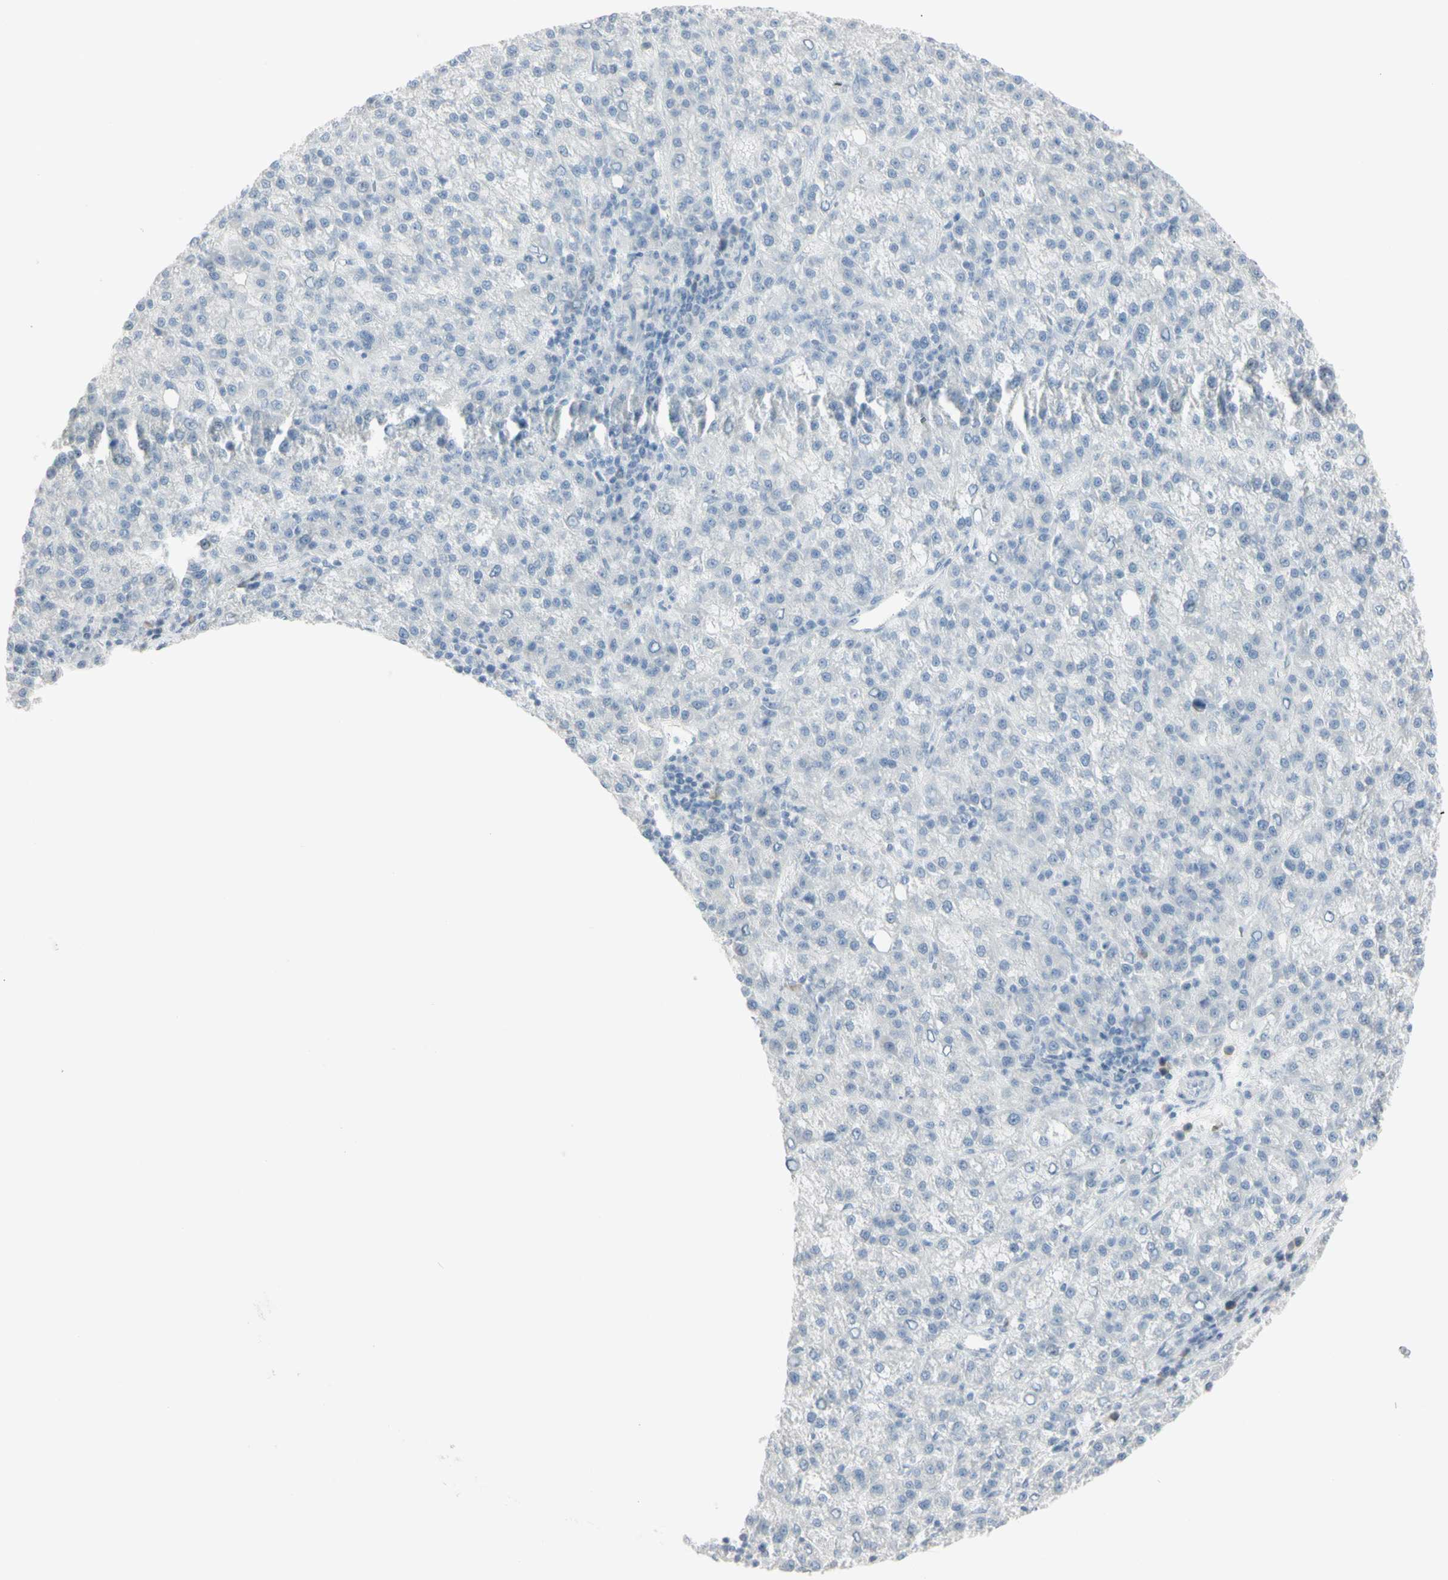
{"staining": {"intensity": "negative", "quantity": "none", "location": "none"}, "tissue": "liver cancer", "cell_type": "Tumor cells", "image_type": "cancer", "snomed": [{"axis": "morphology", "description": "Carcinoma, Hepatocellular, NOS"}, {"axis": "topography", "description": "Liver"}], "caption": "An image of human liver hepatocellular carcinoma is negative for staining in tumor cells.", "gene": "PIP", "patient": {"sex": "female", "age": 58}}